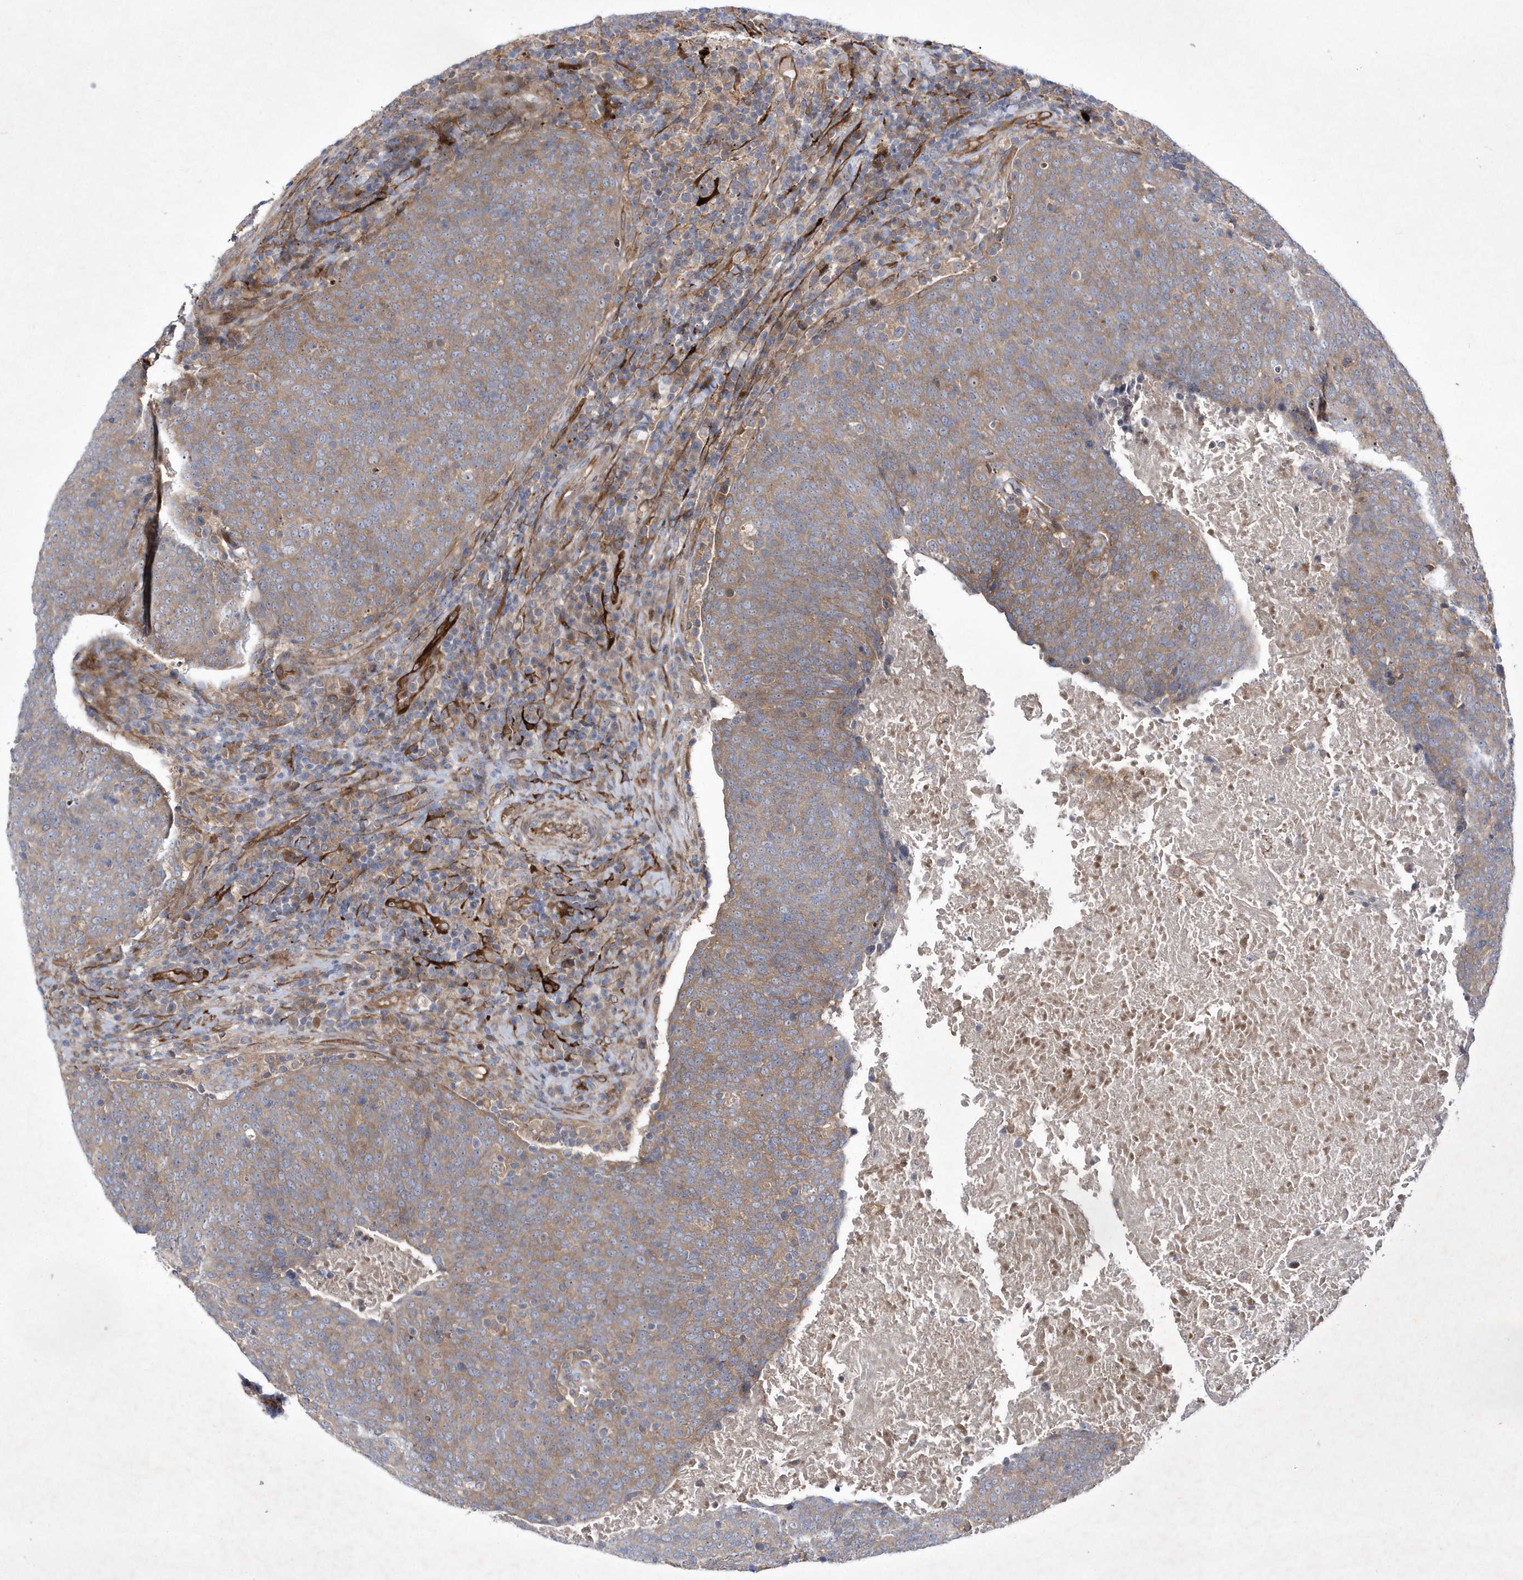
{"staining": {"intensity": "moderate", "quantity": ">75%", "location": "cytoplasmic/membranous"}, "tissue": "head and neck cancer", "cell_type": "Tumor cells", "image_type": "cancer", "snomed": [{"axis": "morphology", "description": "Squamous cell carcinoma, NOS"}, {"axis": "morphology", "description": "Squamous cell carcinoma, metastatic, NOS"}, {"axis": "topography", "description": "Lymph node"}, {"axis": "topography", "description": "Head-Neck"}], "caption": "An immunohistochemistry micrograph of tumor tissue is shown. Protein staining in brown labels moderate cytoplasmic/membranous positivity in head and neck cancer (squamous cell carcinoma) within tumor cells.", "gene": "DSPP", "patient": {"sex": "male", "age": 62}}